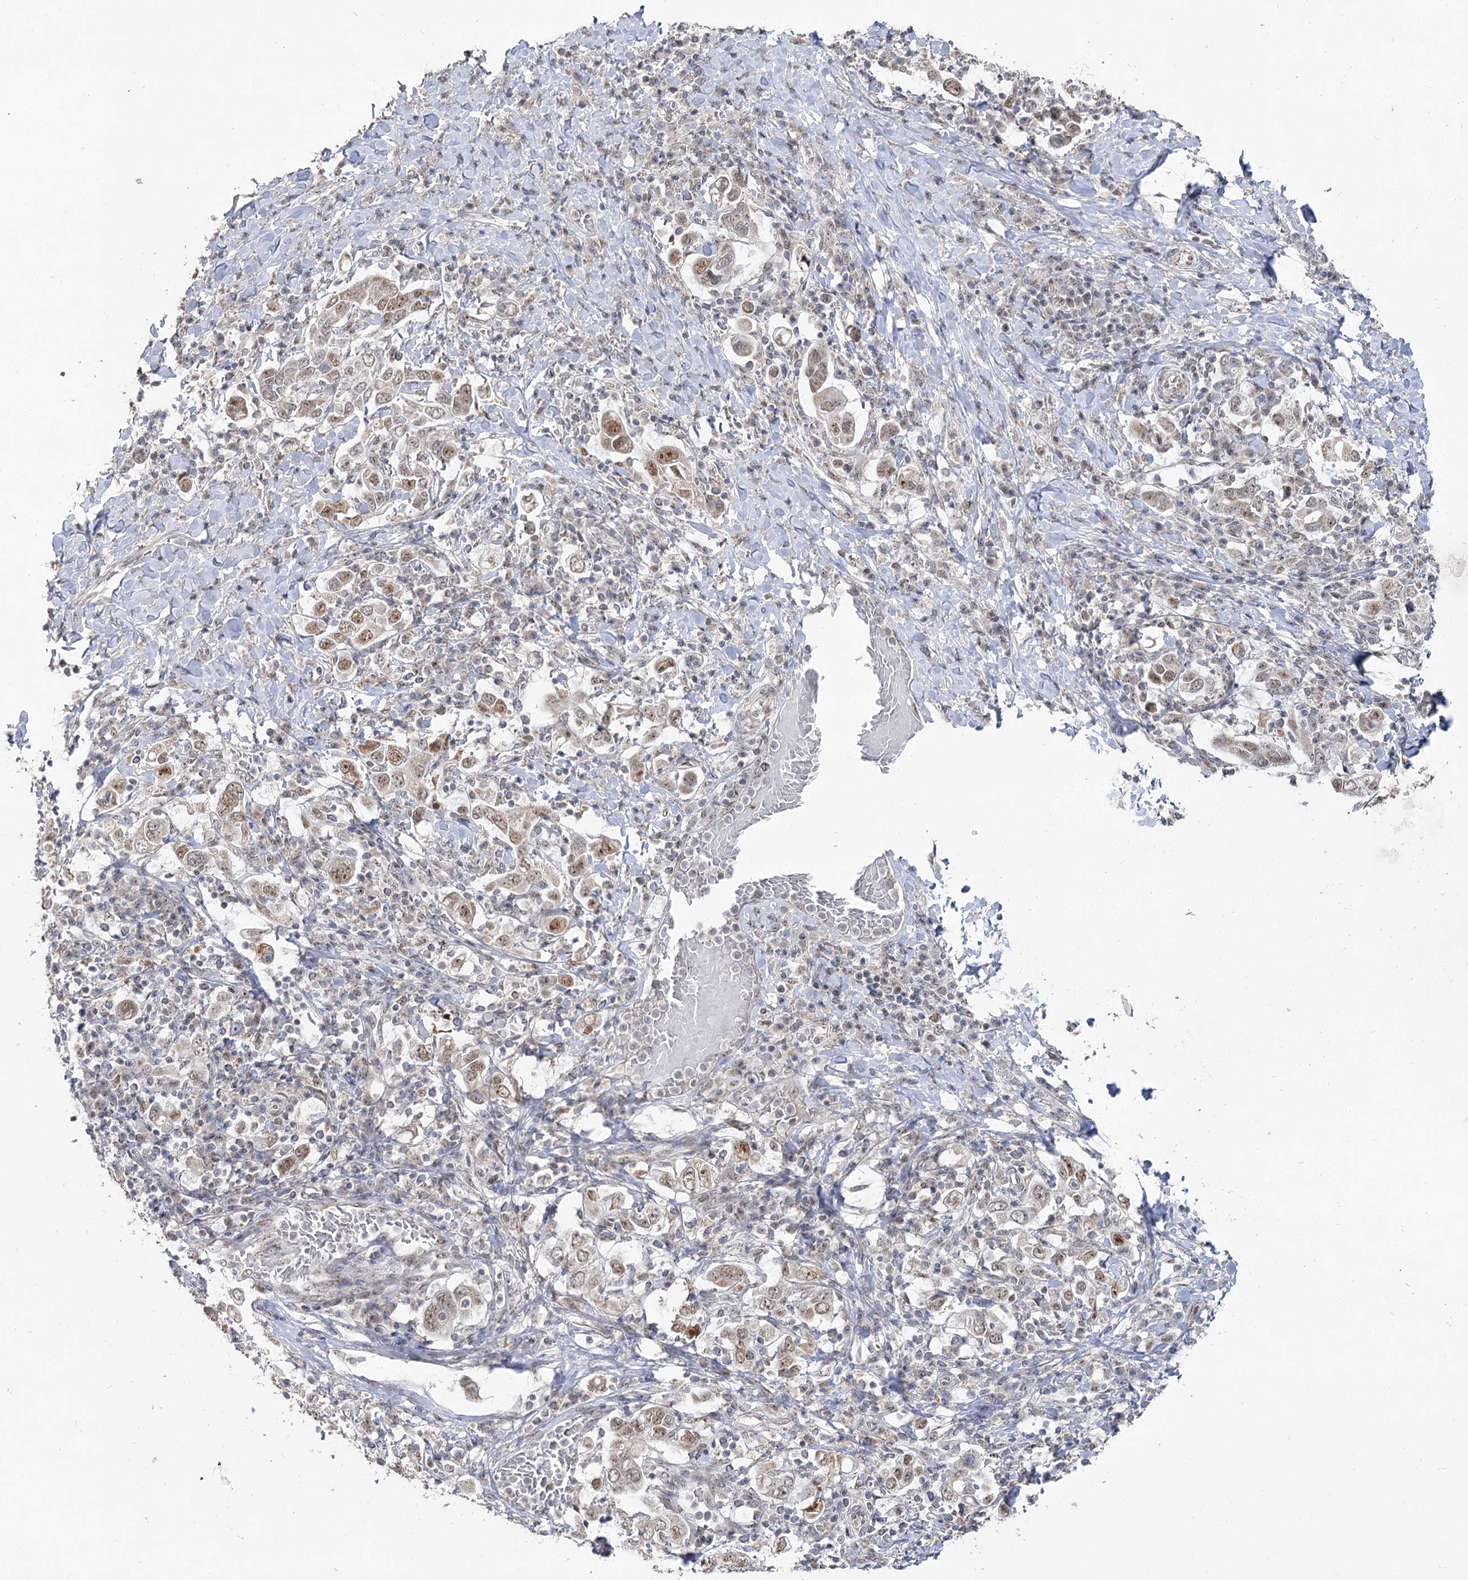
{"staining": {"intensity": "moderate", "quantity": "25%-75%", "location": "nuclear"}, "tissue": "stomach cancer", "cell_type": "Tumor cells", "image_type": "cancer", "snomed": [{"axis": "morphology", "description": "Adenocarcinoma, NOS"}, {"axis": "topography", "description": "Stomach, upper"}], "caption": "A brown stain shows moderate nuclear staining of a protein in human stomach adenocarcinoma tumor cells. (DAB IHC, brown staining for protein, blue staining for nuclei).", "gene": "RUFY4", "patient": {"sex": "male", "age": 62}}